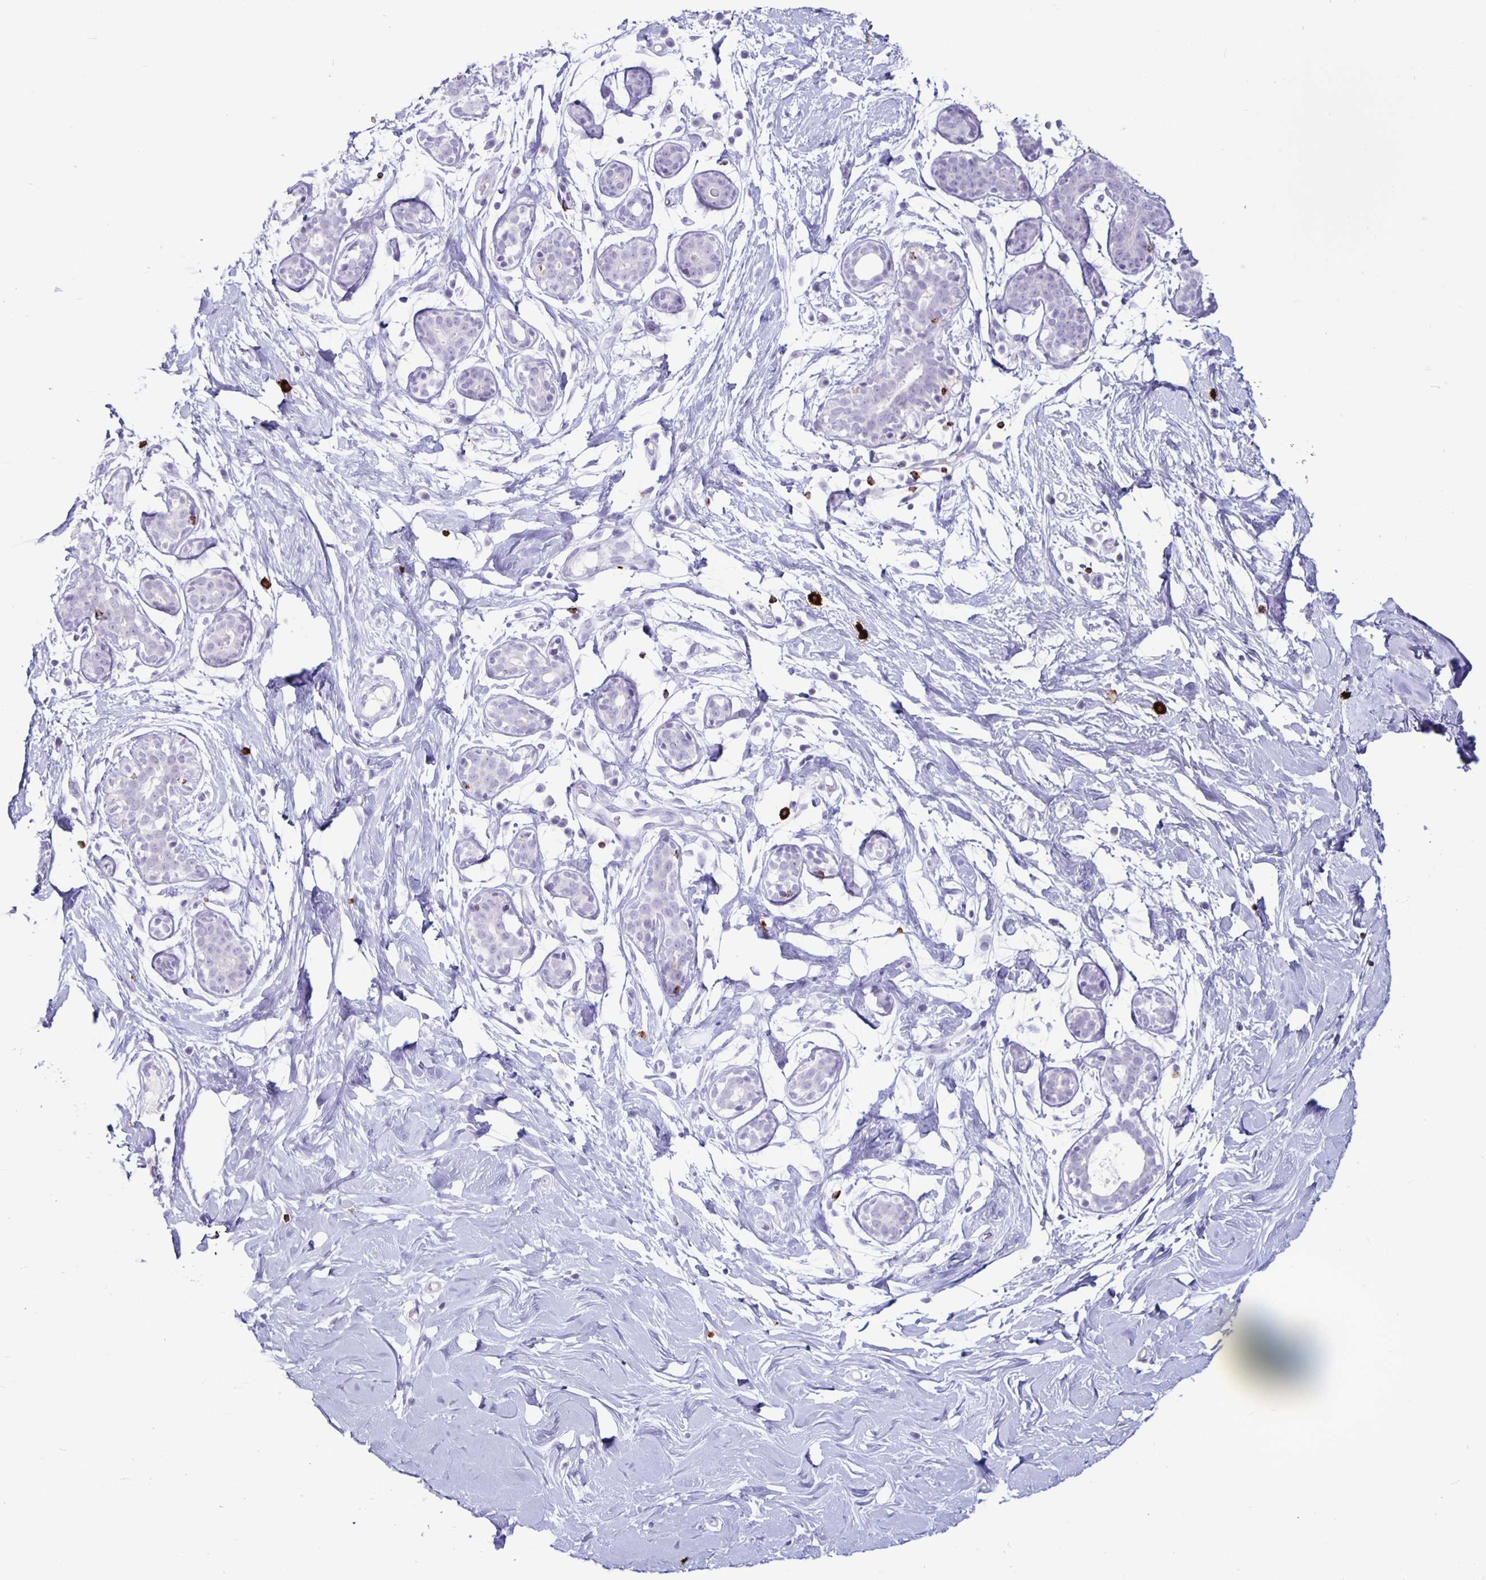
{"staining": {"intensity": "negative", "quantity": "none", "location": "none"}, "tissue": "breast", "cell_type": "Adipocytes", "image_type": "normal", "snomed": [{"axis": "morphology", "description": "Normal tissue, NOS"}, {"axis": "topography", "description": "Breast"}], "caption": "This histopathology image is of normal breast stained with IHC to label a protein in brown with the nuclei are counter-stained blue. There is no staining in adipocytes.", "gene": "GZMK", "patient": {"sex": "female", "age": 27}}